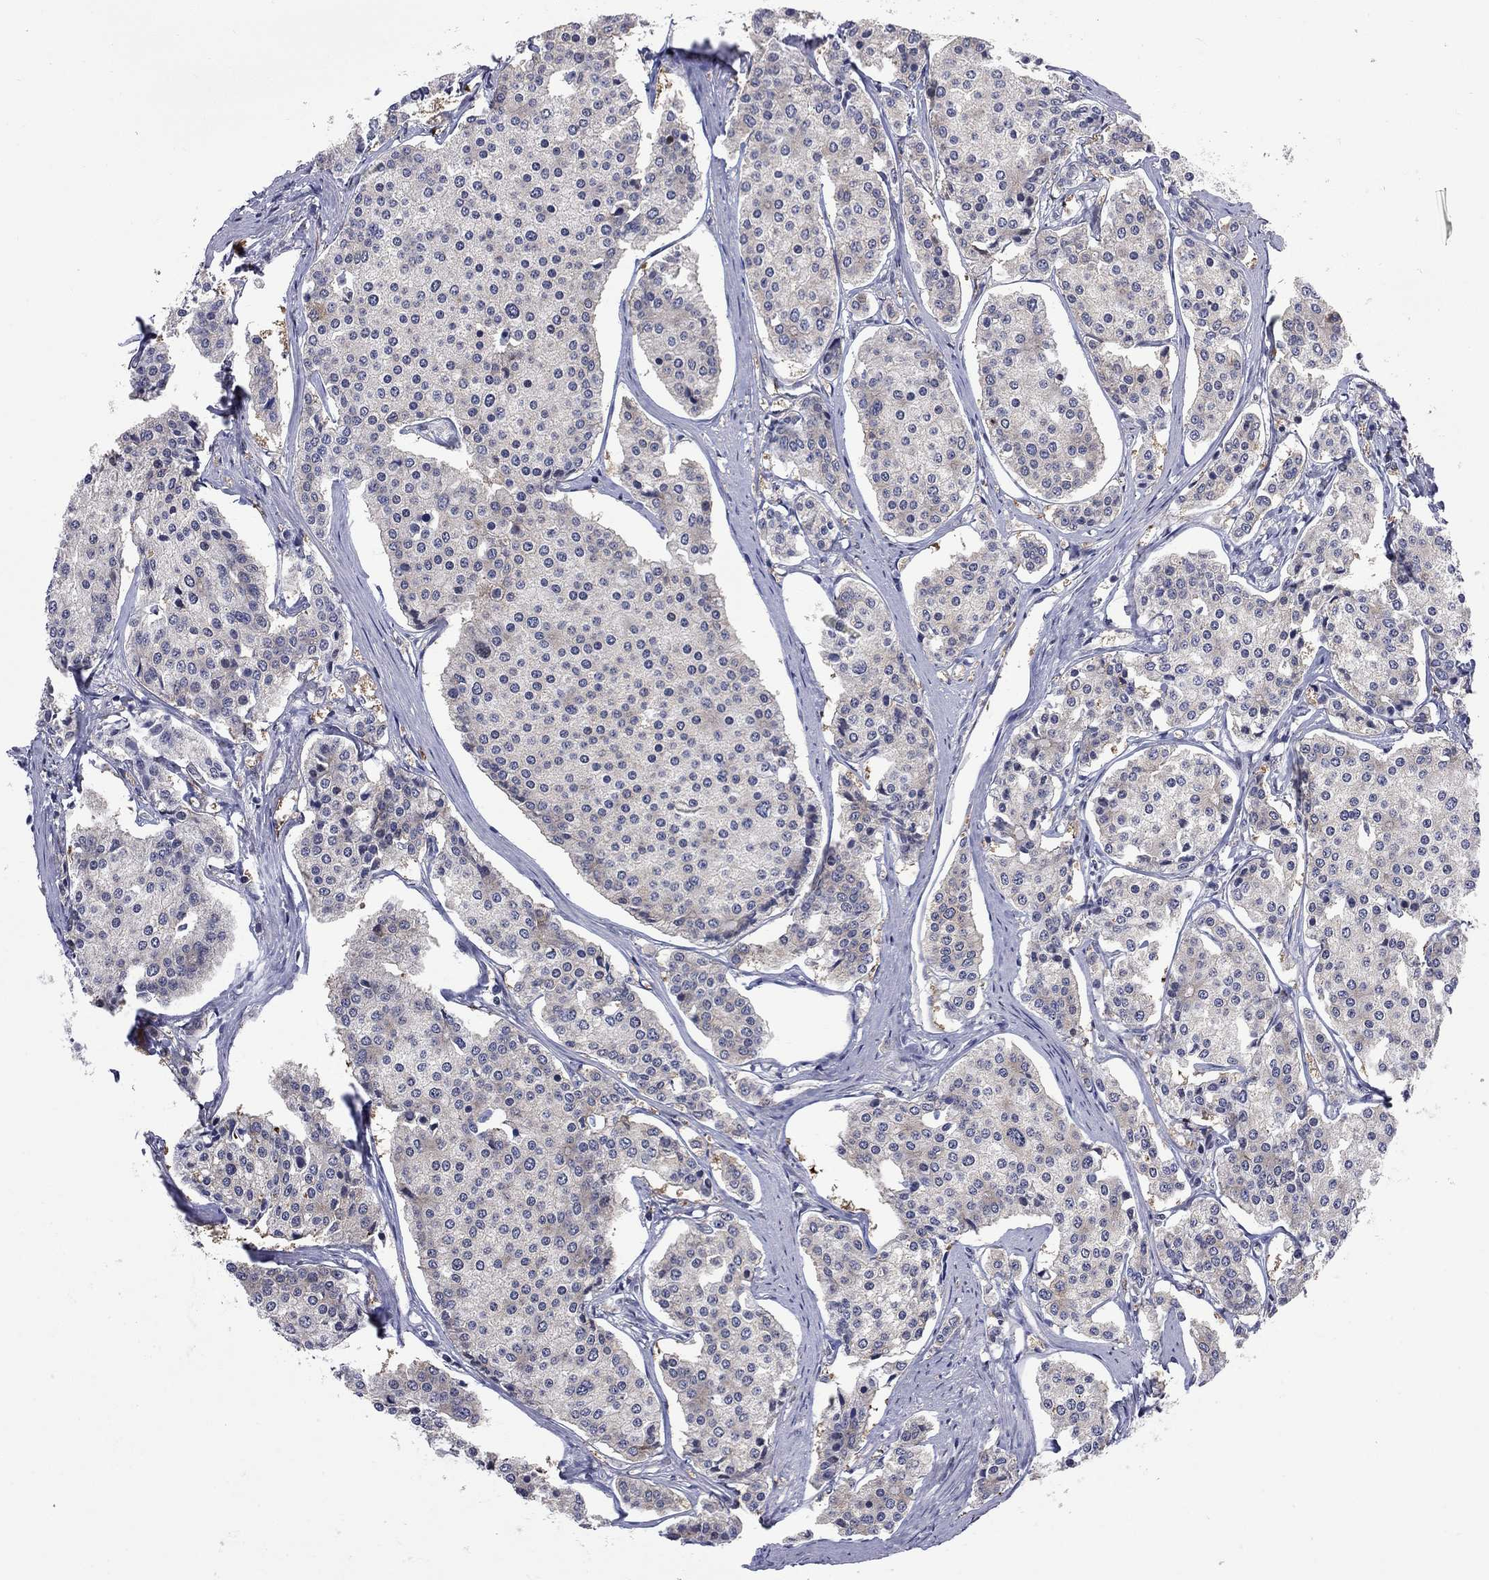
{"staining": {"intensity": "negative", "quantity": "none", "location": "none"}, "tissue": "carcinoid", "cell_type": "Tumor cells", "image_type": "cancer", "snomed": [{"axis": "morphology", "description": "Carcinoid, malignant, NOS"}, {"axis": "topography", "description": "Small intestine"}], "caption": "The photomicrograph reveals no significant positivity in tumor cells of carcinoid (malignant).", "gene": "GALNT8", "patient": {"sex": "female", "age": 65}}